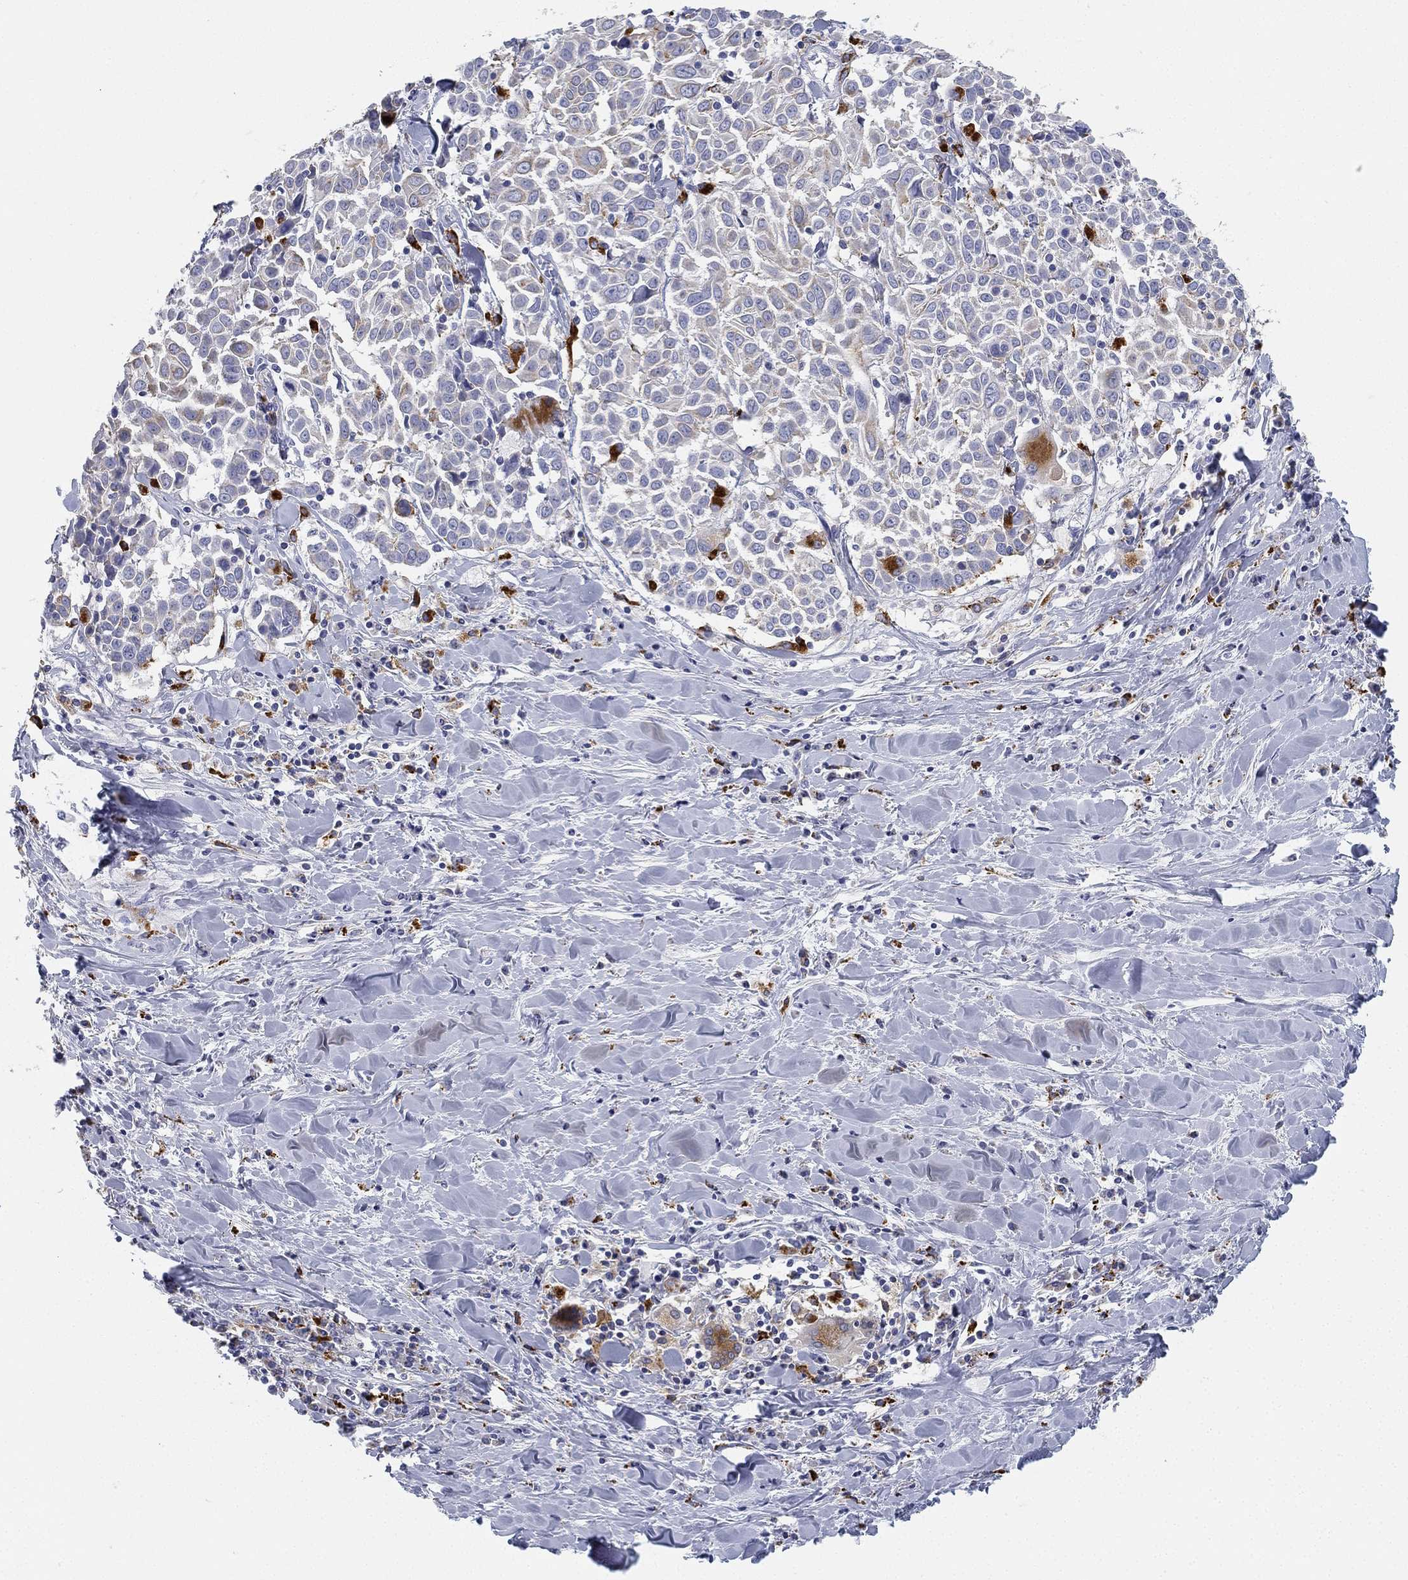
{"staining": {"intensity": "negative", "quantity": "none", "location": "none"}, "tissue": "lung cancer", "cell_type": "Tumor cells", "image_type": "cancer", "snomed": [{"axis": "morphology", "description": "Squamous cell carcinoma, NOS"}, {"axis": "topography", "description": "Lung"}], "caption": "Immunohistochemical staining of human lung cancer demonstrates no significant staining in tumor cells.", "gene": "NPC2", "patient": {"sex": "male", "age": 57}}